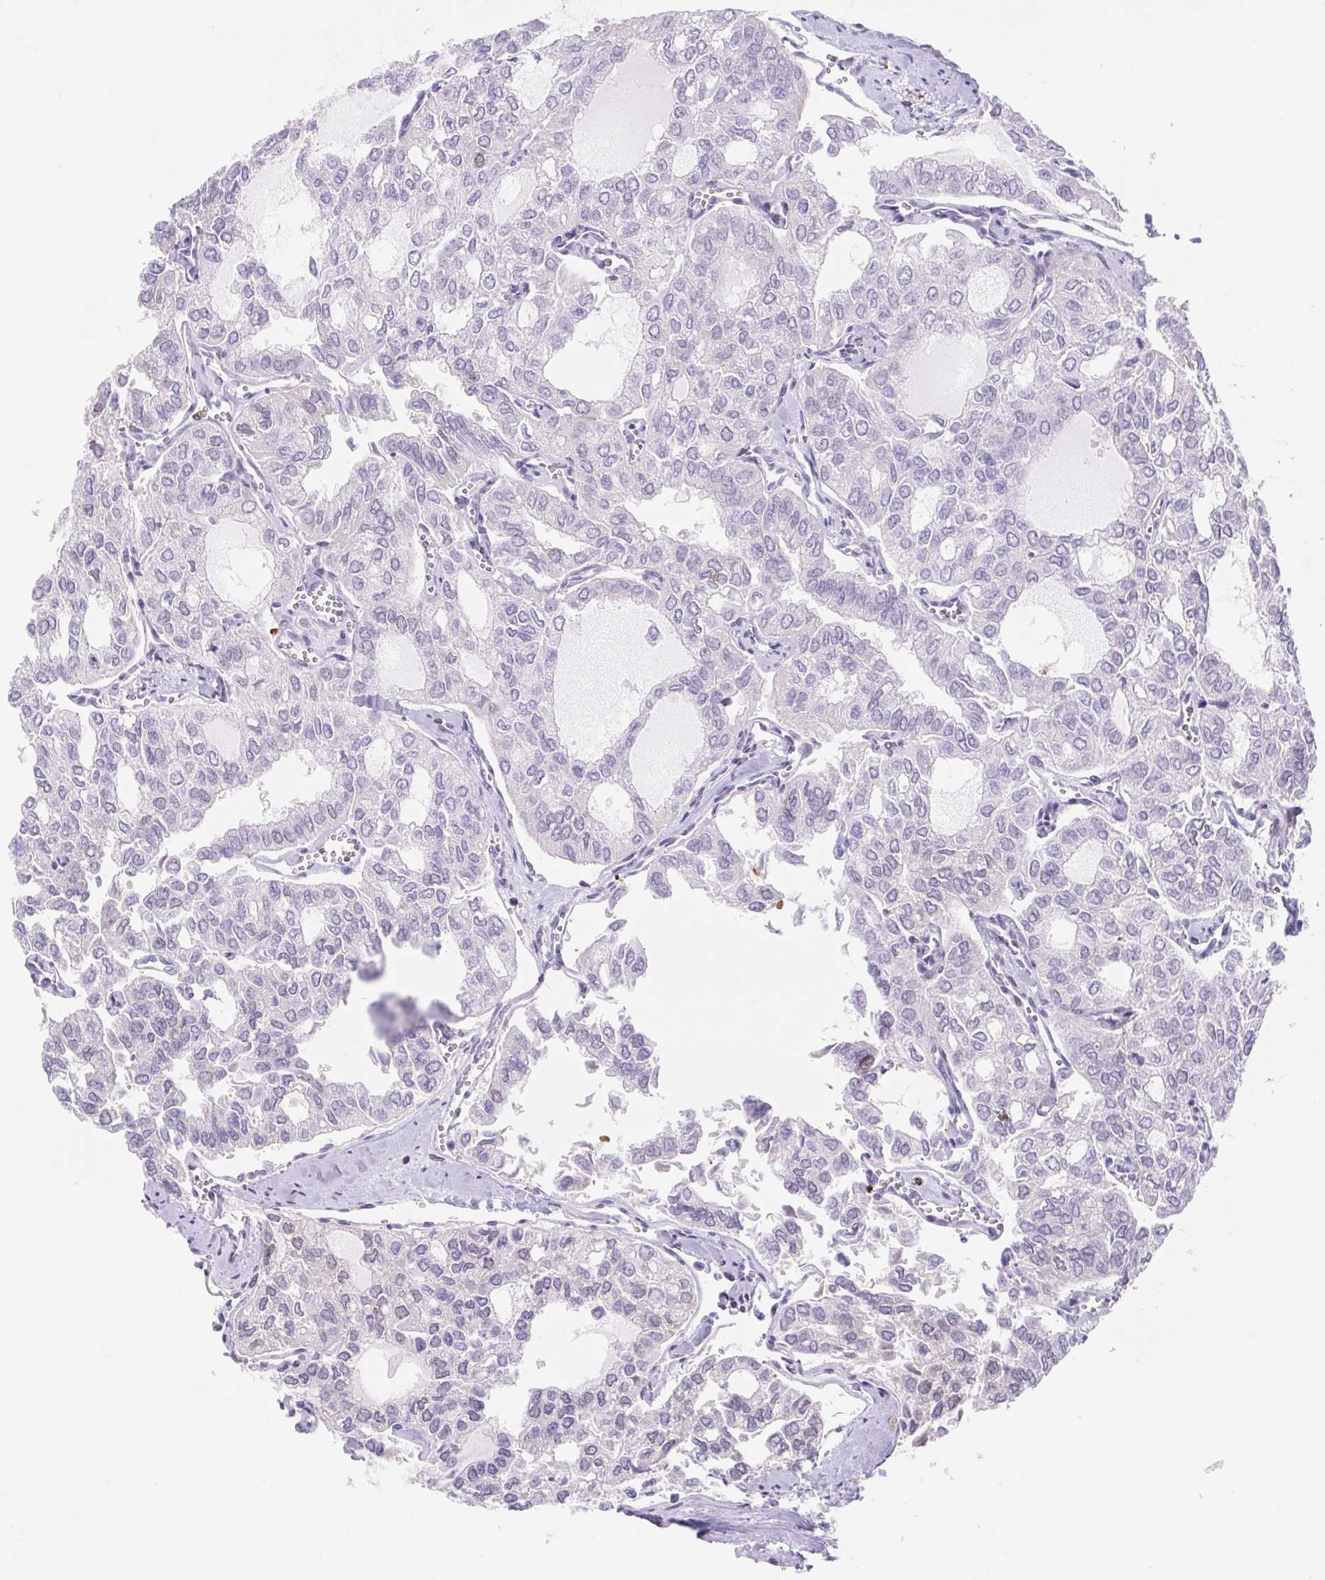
{"staining": {"intensity": "negative", "quantity": "none", "location": "none"}, "tissue": "thyroid cancer", "cell_type": "Tumor cells", "image_type": "cancer", "snomed": [{"axis": "morphology", "description": "Follicular adenoma carcinoma, NOS"}, {"axis": "topography", "description": "Thyroid gland"}], "caption": "Tumor cells are negative for brown protein staining in follicular adenoma carcinoma (thyroid). (DAB immunohistochemistry (IHC) with hematoxylin counter stain).", "gene": "TPRG1", "patient": {"sex": "male", "age": 75}}